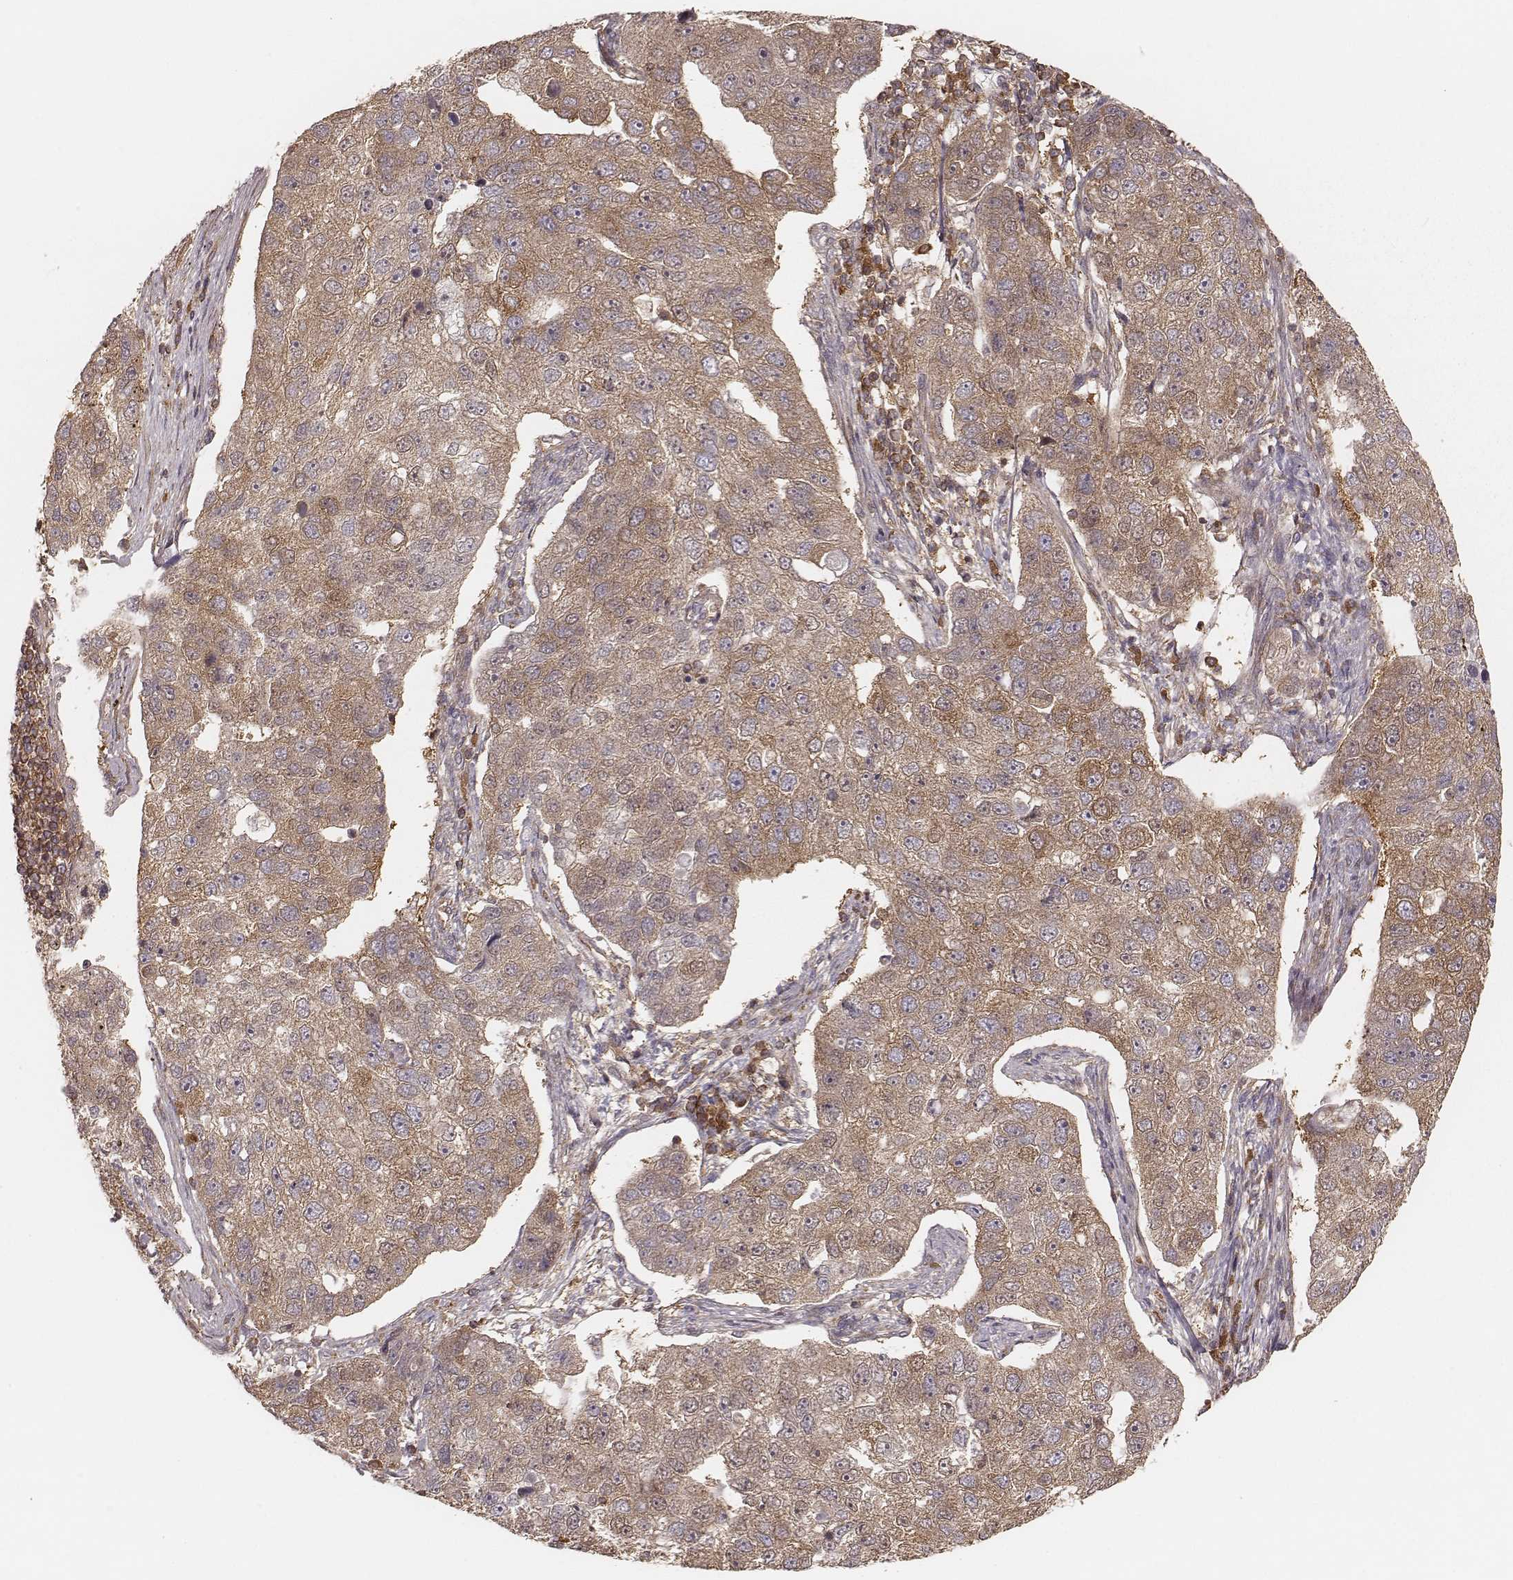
{"staining": {"intensity": "weak", "quantity": ">75%", "location": "cytoplasmic/membranous"}, "tissue": "pancreatic cancer", "cell_type": "Tumor cells", "image_type": "cancer", "snomed": [{"axis": "morphology", "description": "Adenocarcinoma, NOS"}, {"axis": "topography", "description": "Pancreas"}], "caption": "Tumor cells display low levels of weak cytoplasmic/membranous positivity in about >75% of cells in human pancreatic cancer (adenocarcinoma). (DAB (3,3'-diaminobenzidine) IHC, brown staining for protein, blue staining for nuclei).", "gene": "CARS1", "patient": {"sex": "female", "age": 61}}